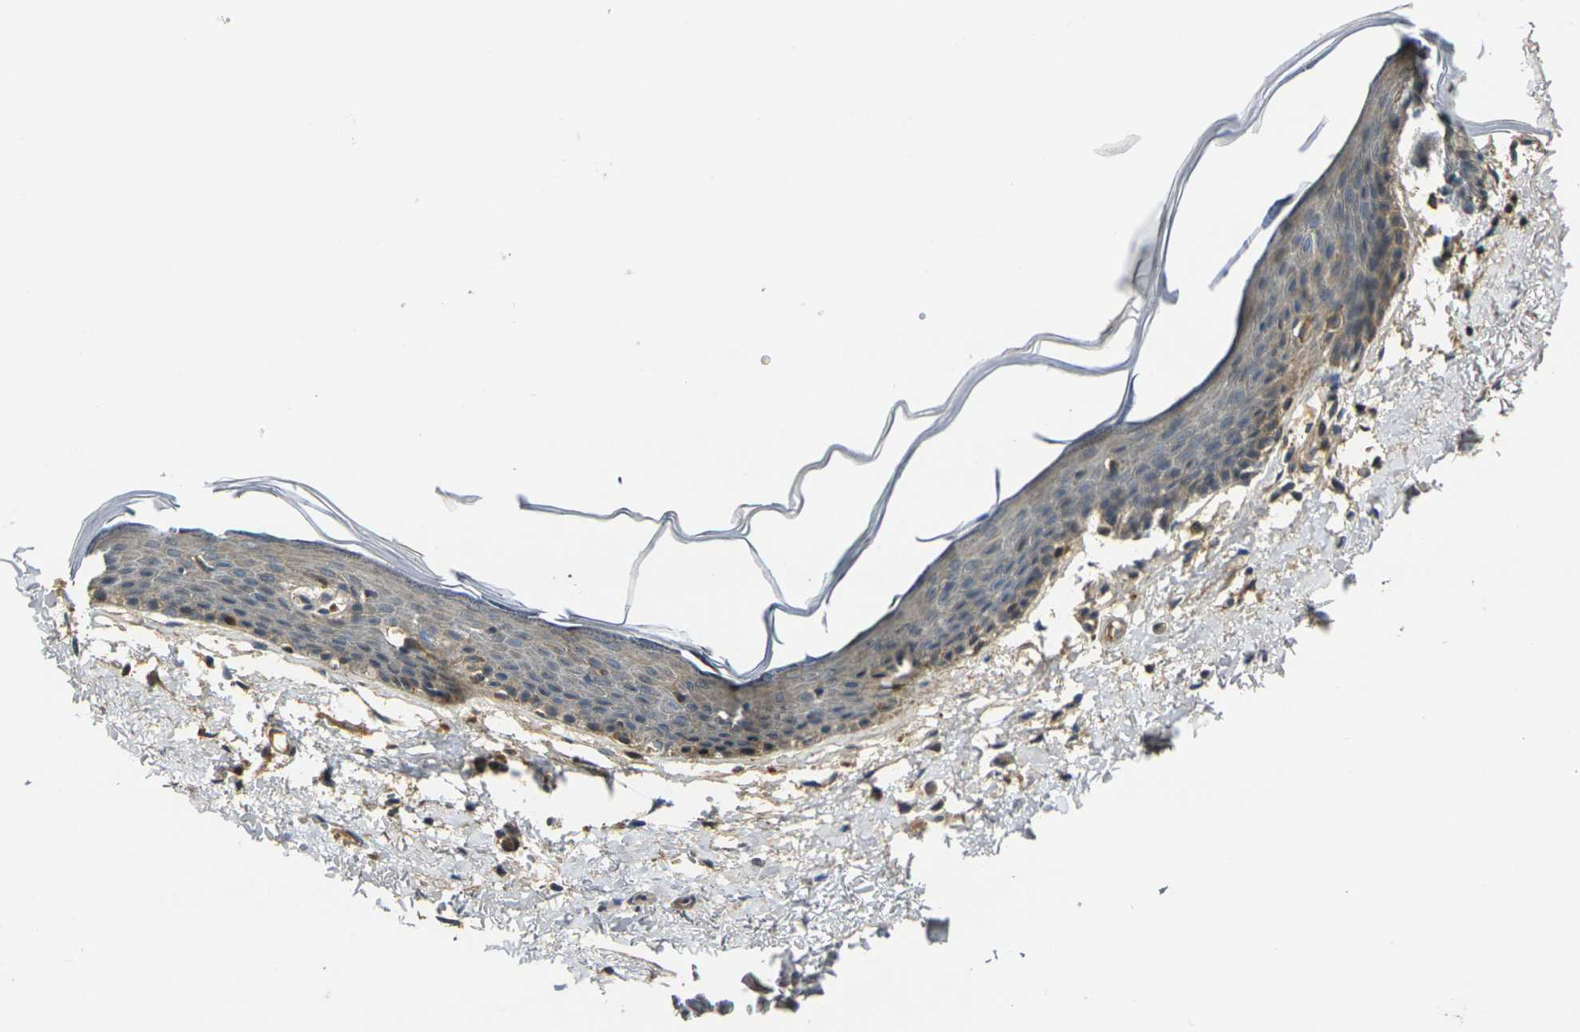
{"staining": {"intensity": "moderate", "quantity": "<25%", "location": "cytoplasmic/membranous"}, "tissue": "skin", "cell_type": "Epidermal cells", "image_type": "normal", "snomed": [{"axis": "morphology", "description": "Normal tissue, NOS"}, {"axis": "topography", "description": "Vulva"}], "caption": "A photomicrograph of human skin stained for a protein shows moderate cytoplasmic/membranous brown staining in epidermal cells. The protein of interest is shown in brown color, while the nuclei are stained blue.", "gene": "FZD1", "patient": {"sex": "female", "age": 54}}